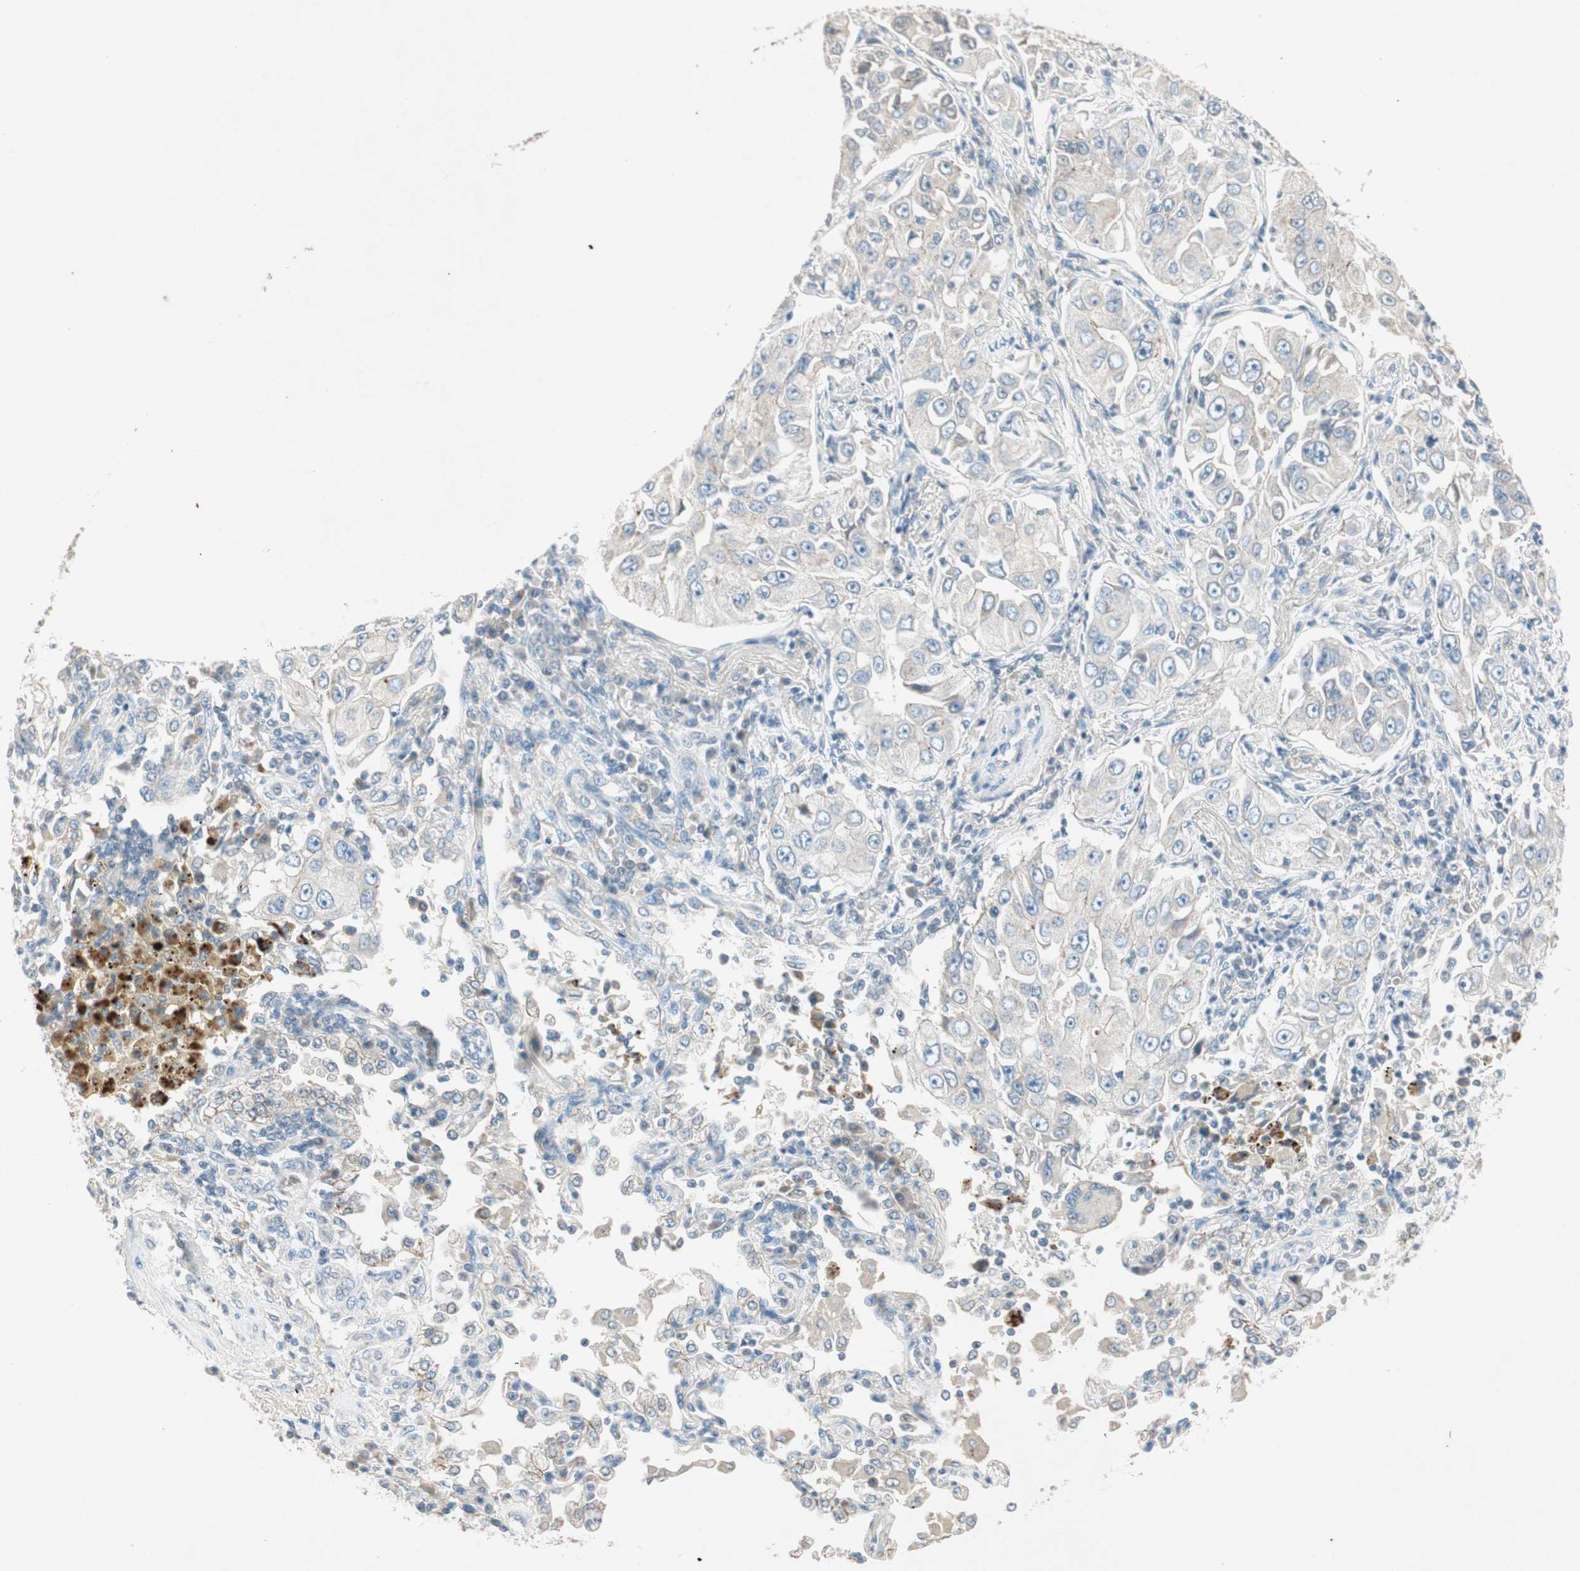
{"staining": {"intensity": "negative", "quantity": "none", "location": "none"}, "tissue": "lung cancer", "cell_type": "Tumor cells", "image_type": "cancer", "snomed": [{"axis": "morphology", "description": "Adenocarcinoma, NOS"}, {"axis": "topography", "description": "Lung"}], "caption": "Human lung adenocarcinoma stained for a protein using IHC reveals no expression in tumor cells.", "gene": "NKAIN1", "patient": {"sex": "male", "age": 84}}